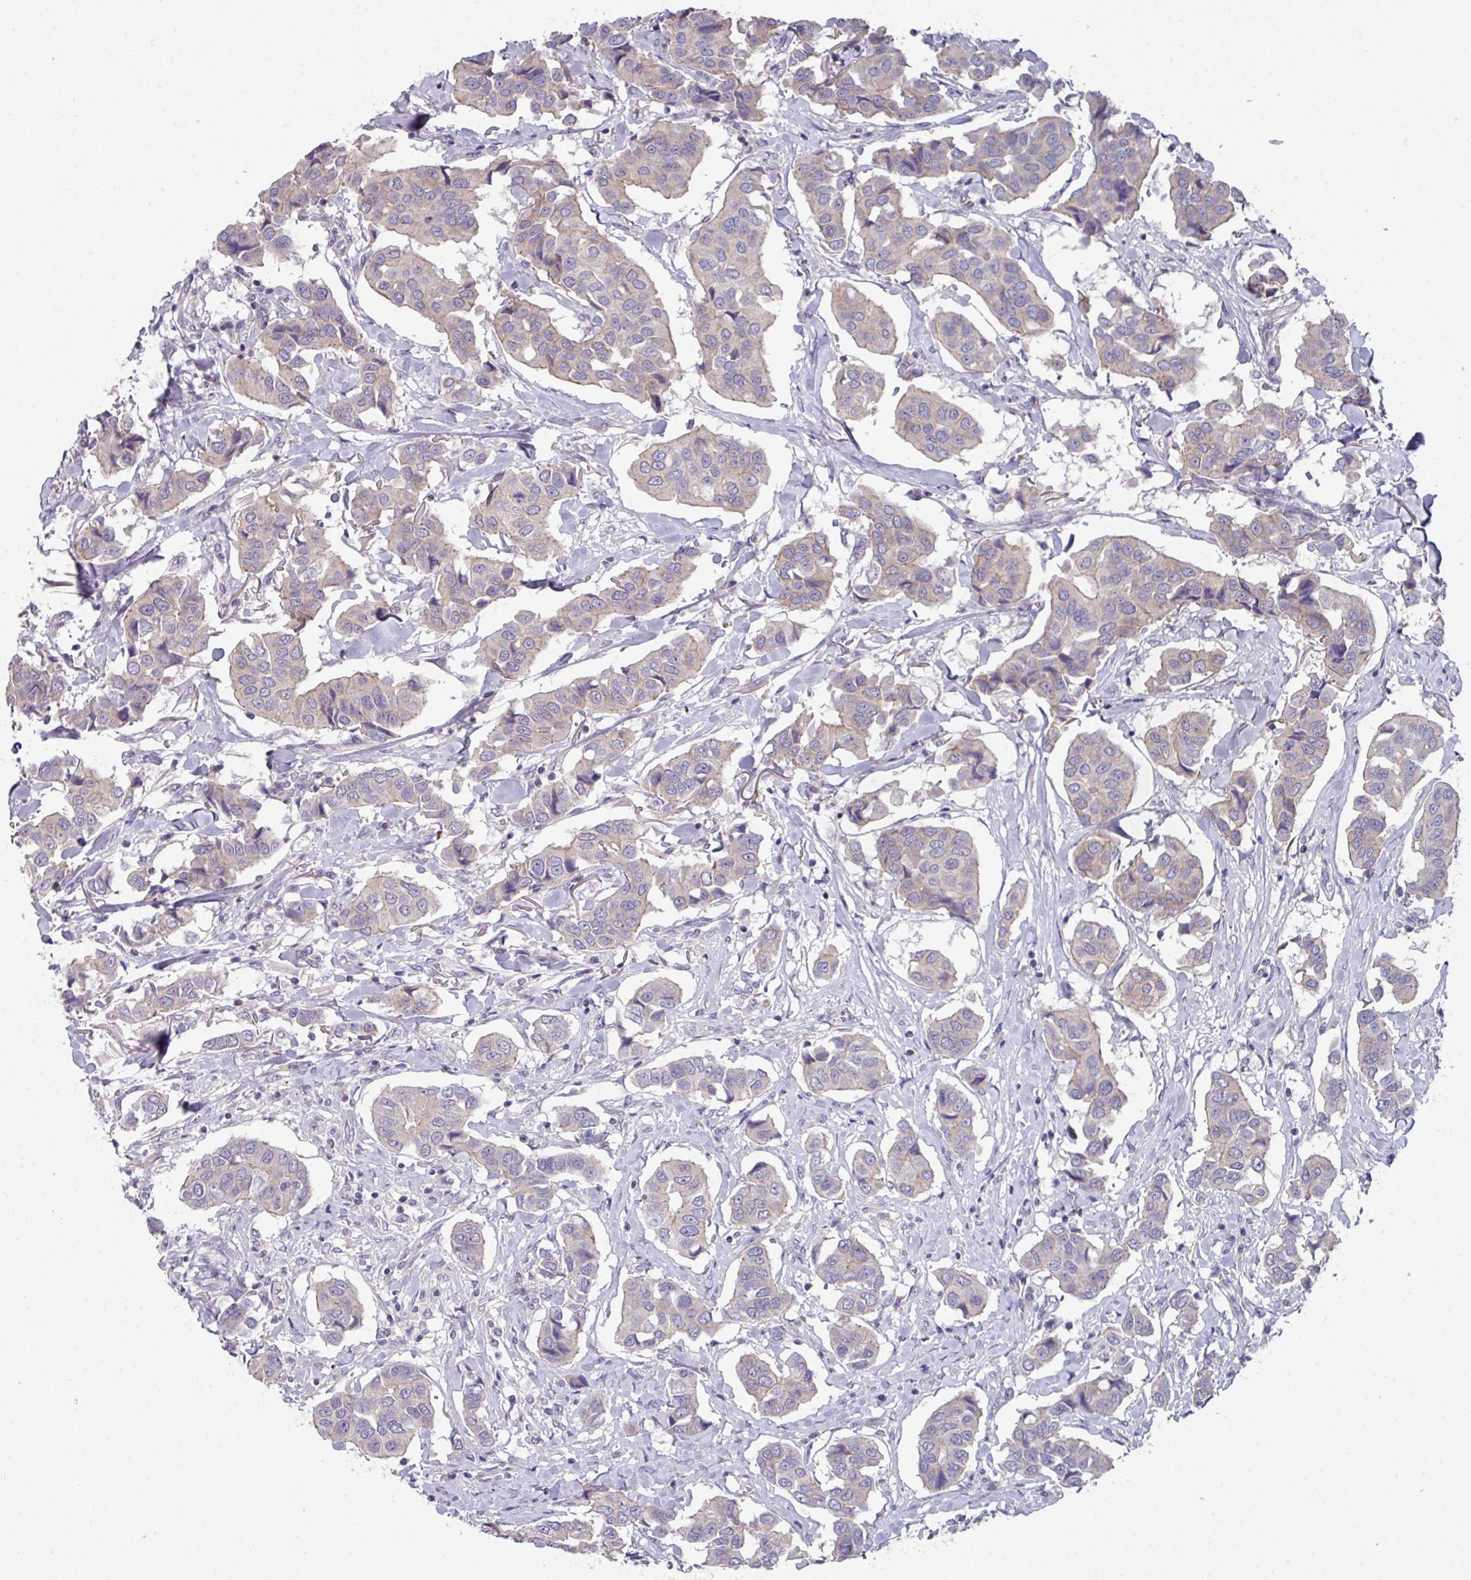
{"staining": {"intensity": "weak", "quantity": "25%-75%", "location": "cytoplasmic/membranous"}, "tissue": "breast cancer", "cell_type": "Tumor cells", "image_type": "cancer", "snomed": [{"axis": "morphology", "description": "Duct carcinoma"}, {"axis": "topography", "description": "Breast"}], "caption": "Immunohistochemistry (IHC) (DAB) staining of human breast cancer displays weak cytoplasmic/membranous protein positivity in approximately 25%-75% of tumor cells.", "gene": "DCAF12L2", "patient": {"sex": "female", "age": 80}}